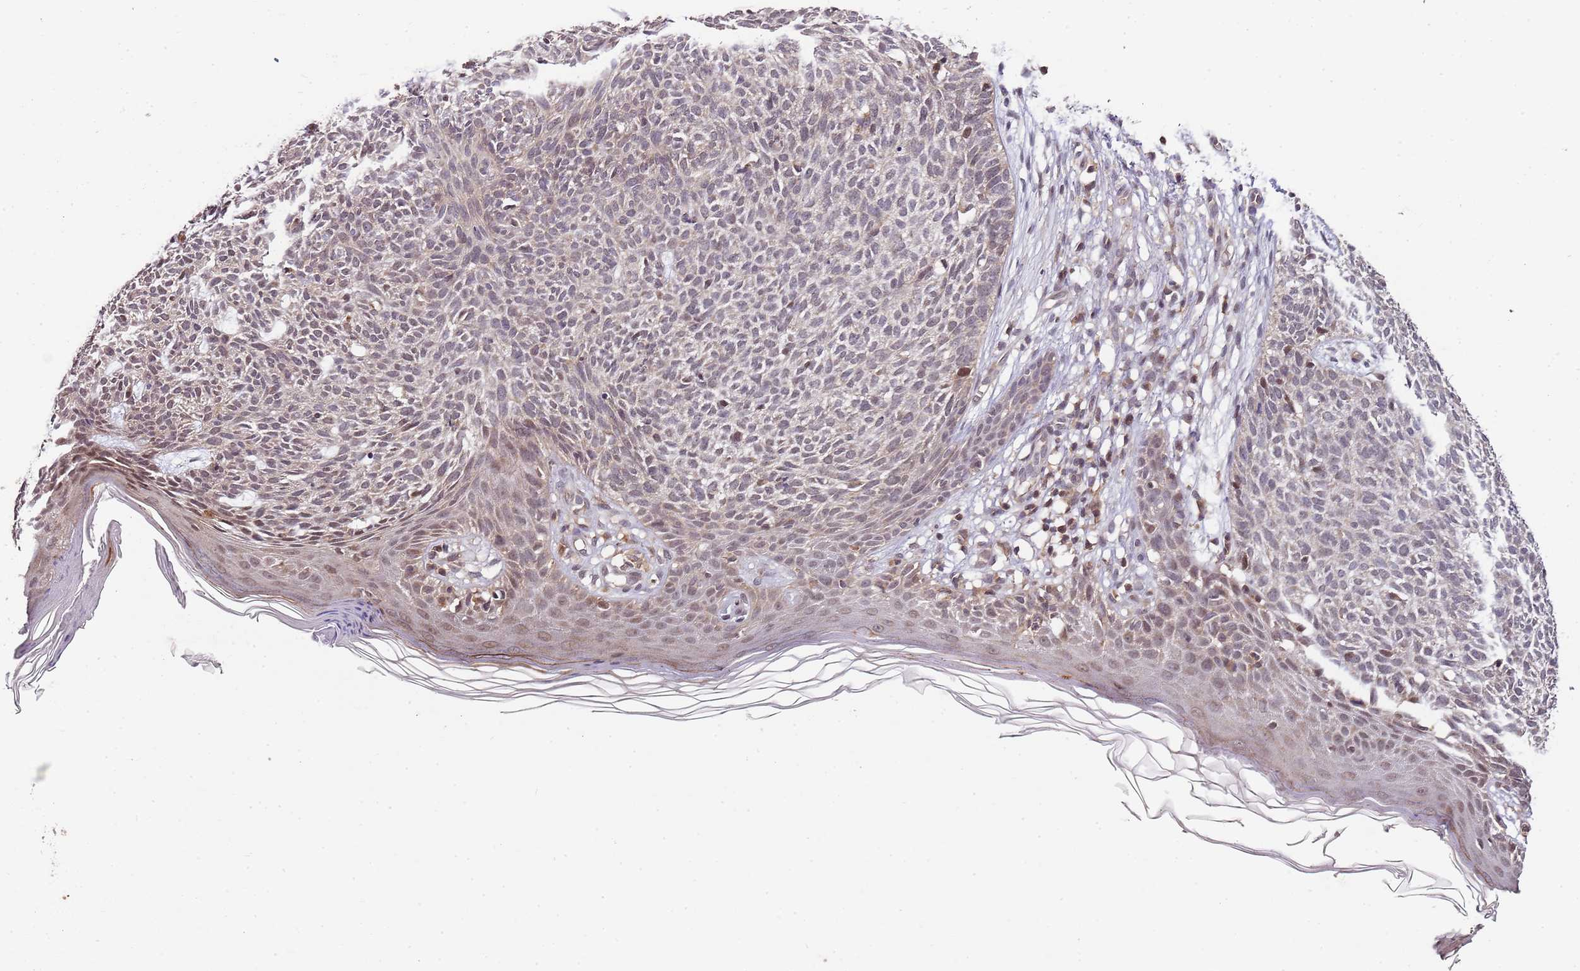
{"staining": {"intensity": "weak", "quantity": "<25%", "location": "nuclear"}, "tissue": "skin cancer", "cell_type": "Tumor cells", "image_type": "cancer", "snomed": [{"axis": "morphology", "description": "Basal cell carcinoma"}, {"axis": "topography", "description": "Skin"}], "caption": "High magnification brightfield microscopy of skin basal cell carcinoma stained with DAB (brown) and counterstained with hematoxylin (blue): tumor cells show no significant positivity. Brightfield microscopy of IHC stained with DAB (brown) and hematoxylin (blue), captured at high magnification.", "gene": "LIN37", "patient": {"sex": "female", "age": 66}}